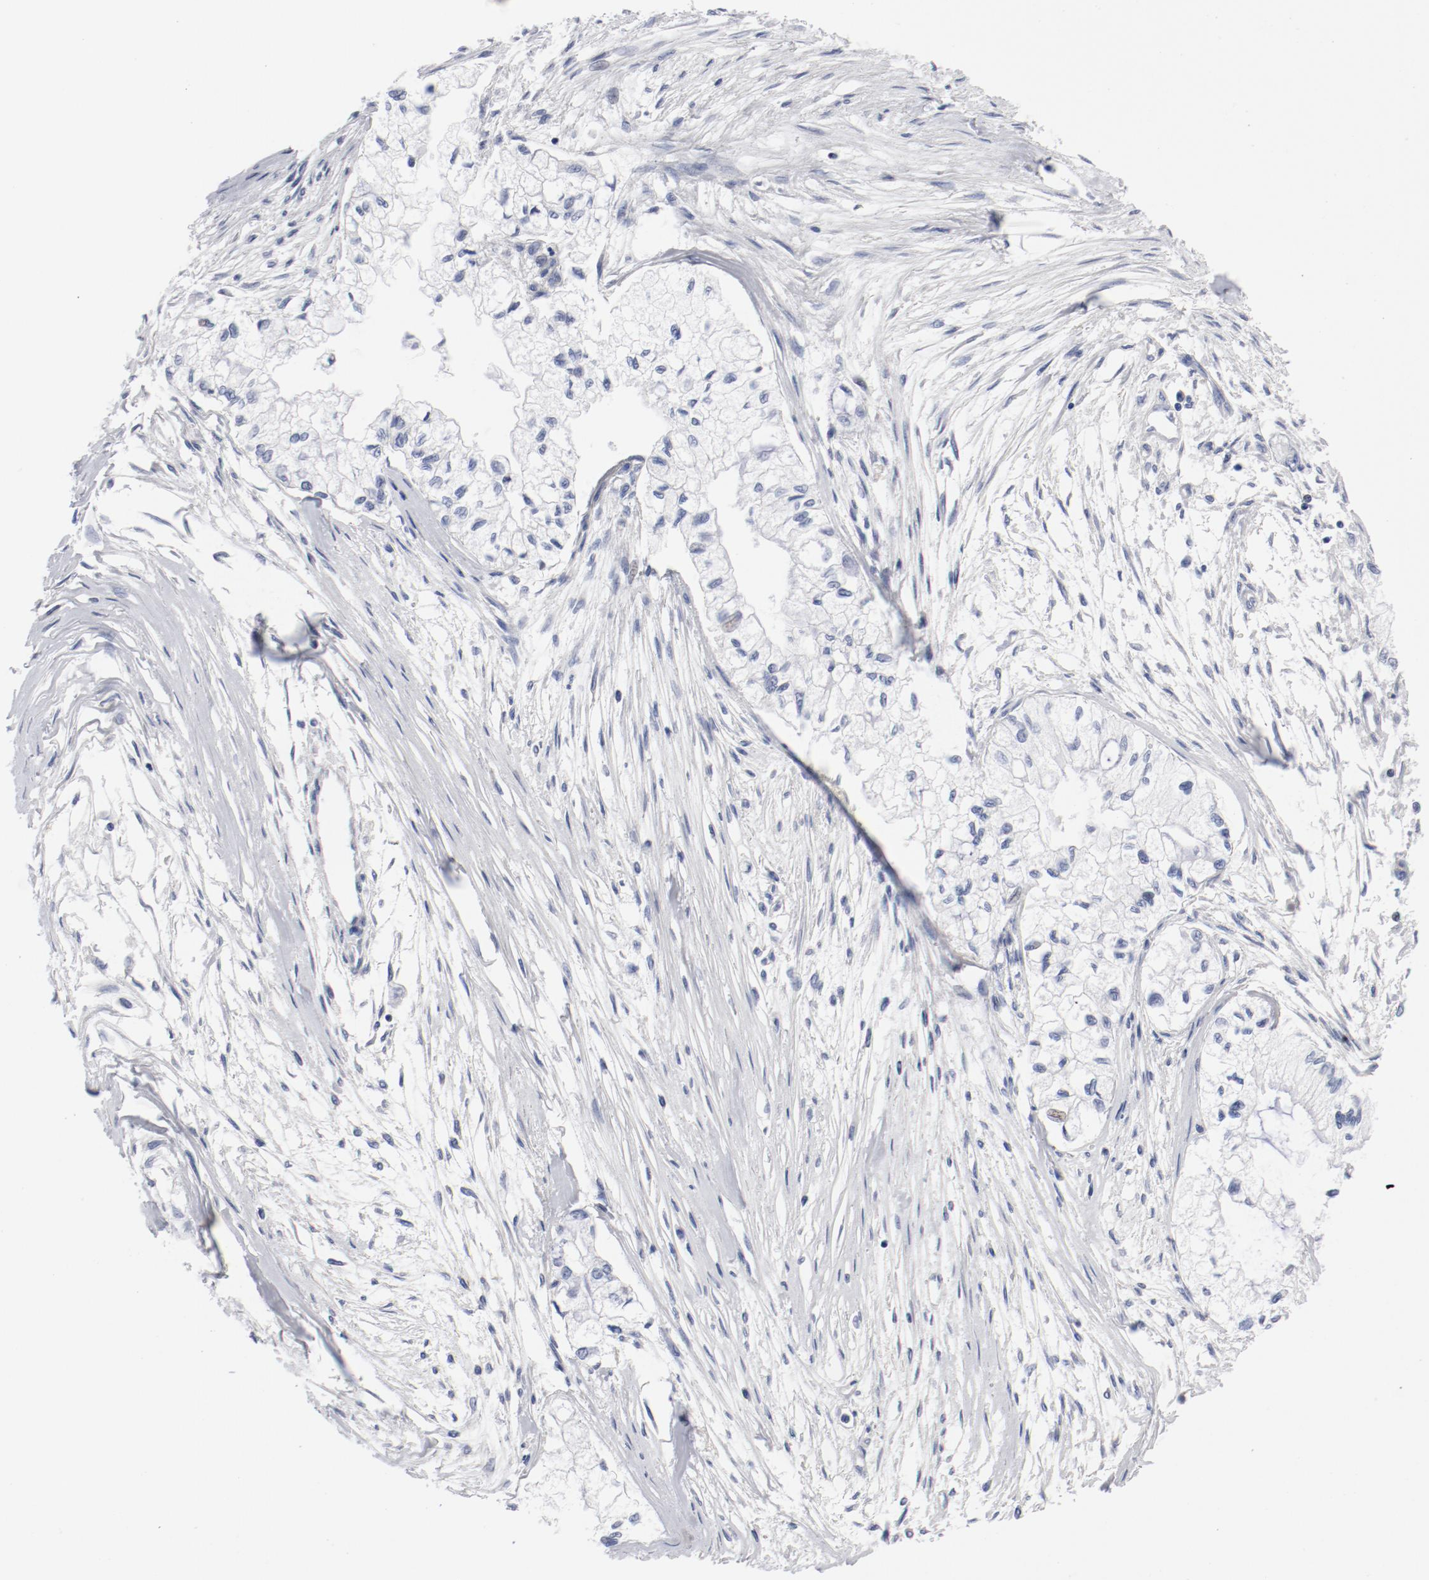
{"staining": {"intensity": "negative", "quantity": "none", "location": "none"}, "tissue": "pancreatic cancer", "cell_type": "Tumor cells", "image_type": "cancer", "snomed": [{"axis": "morphology", "description": "Adenocarcinoma, NOS"}, {"axis": "topography", "description": "Pancreas"}], "caption": "The histopathology image displays no significant expression in tumor cells of adenocarcinoma (pancreatic).", "gene": "KCNK13", "patient": {"sex": "male", "age": 79}}